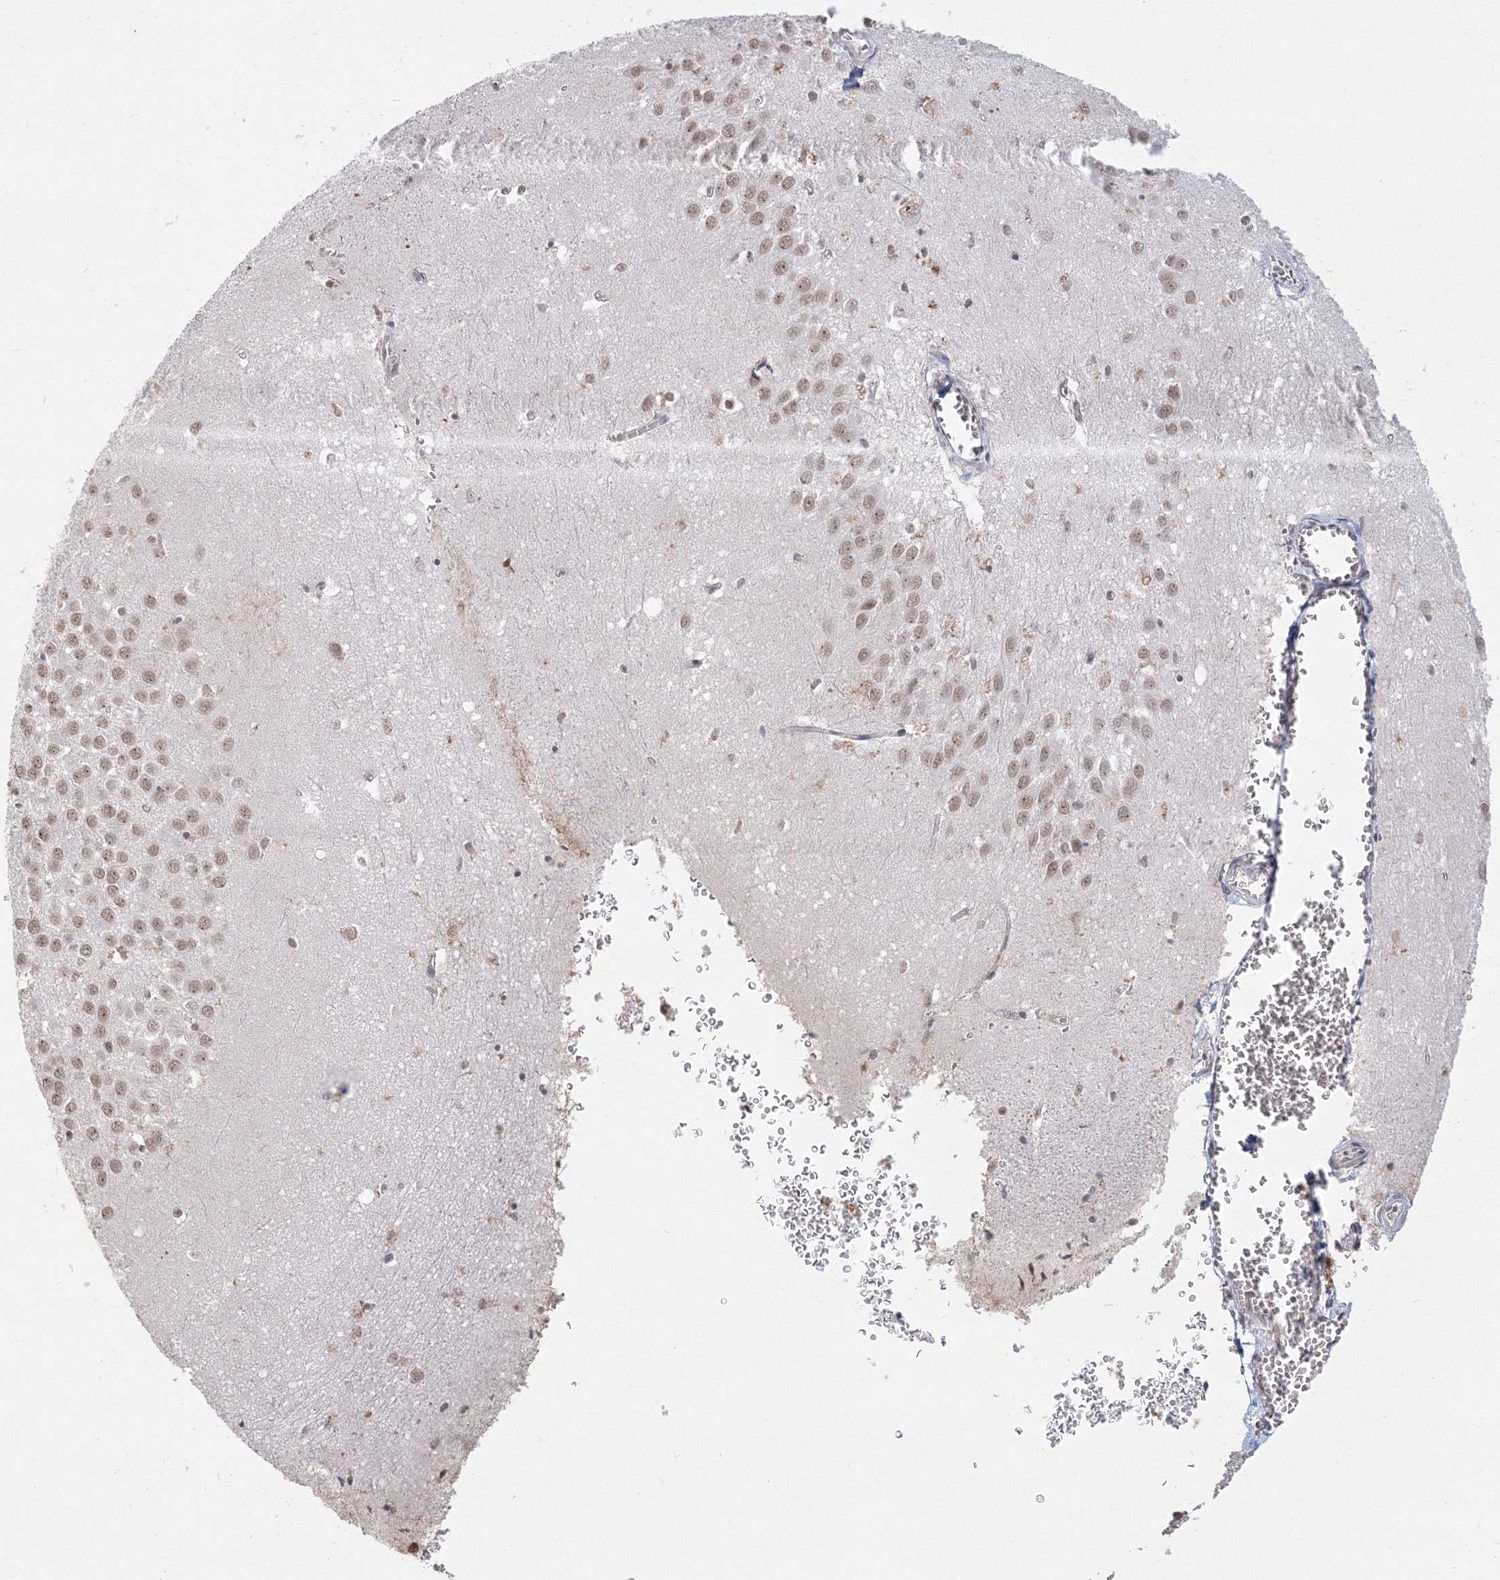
{"staining": {"intensity": "weak", "quantity": "<25%", "location": "nuclear"}, "tissue": "hippocampus", "cell_type": "Glial cells", "image_type": "normal", "snomed": [{"axis": "morphology", "description": "Normal tissue, NOS"}, {"axis": "topography", "description": "Hippocampus"}], "caption": "An IHC image of unremarkable hippocampus is shown. There is no staining in glial cells of hippocampus.", "gene": "IWS1", "patient": {"sex": "female", "age": 64}}